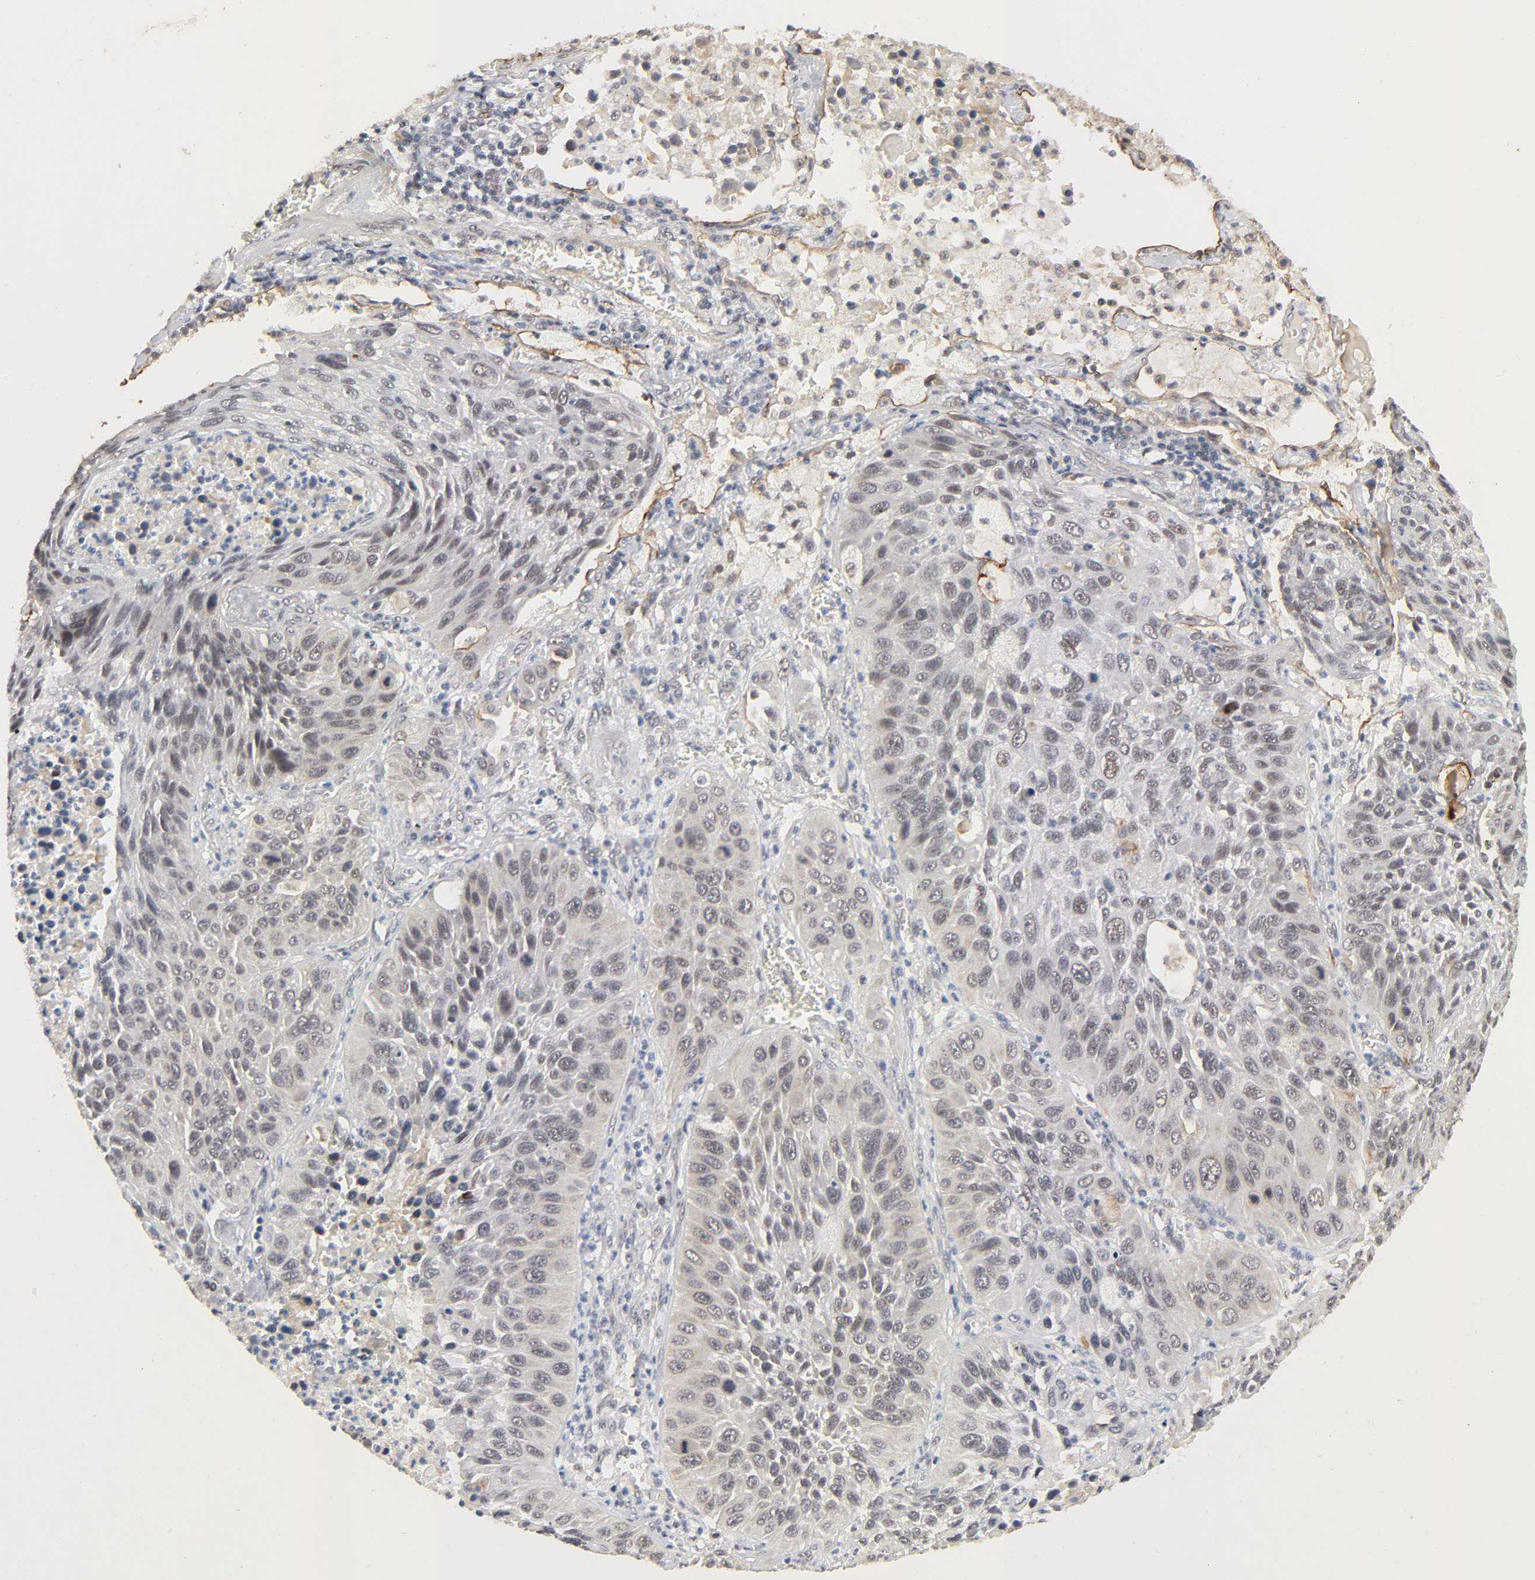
{"staining": {"intensity": "weak", "quantity": "25%-75%", "location": "nuclear"}, "tissue": "lung cancer", "cell_type": "Tumor cells", "image_type": "cancer", "snomed": [{"axis": "morphology", "description": "Squamous cell carcinoma, NOS"}, {"axis": "topography", "description": "Lung"}], "caption": "This is a histology image of immunohistochemistry staining of lung cancer, which shows weak positivity in the nuclear of tumor cells.", "gene": "ZKSCAN8", "patient": {"sex": "female", "age": 76}}